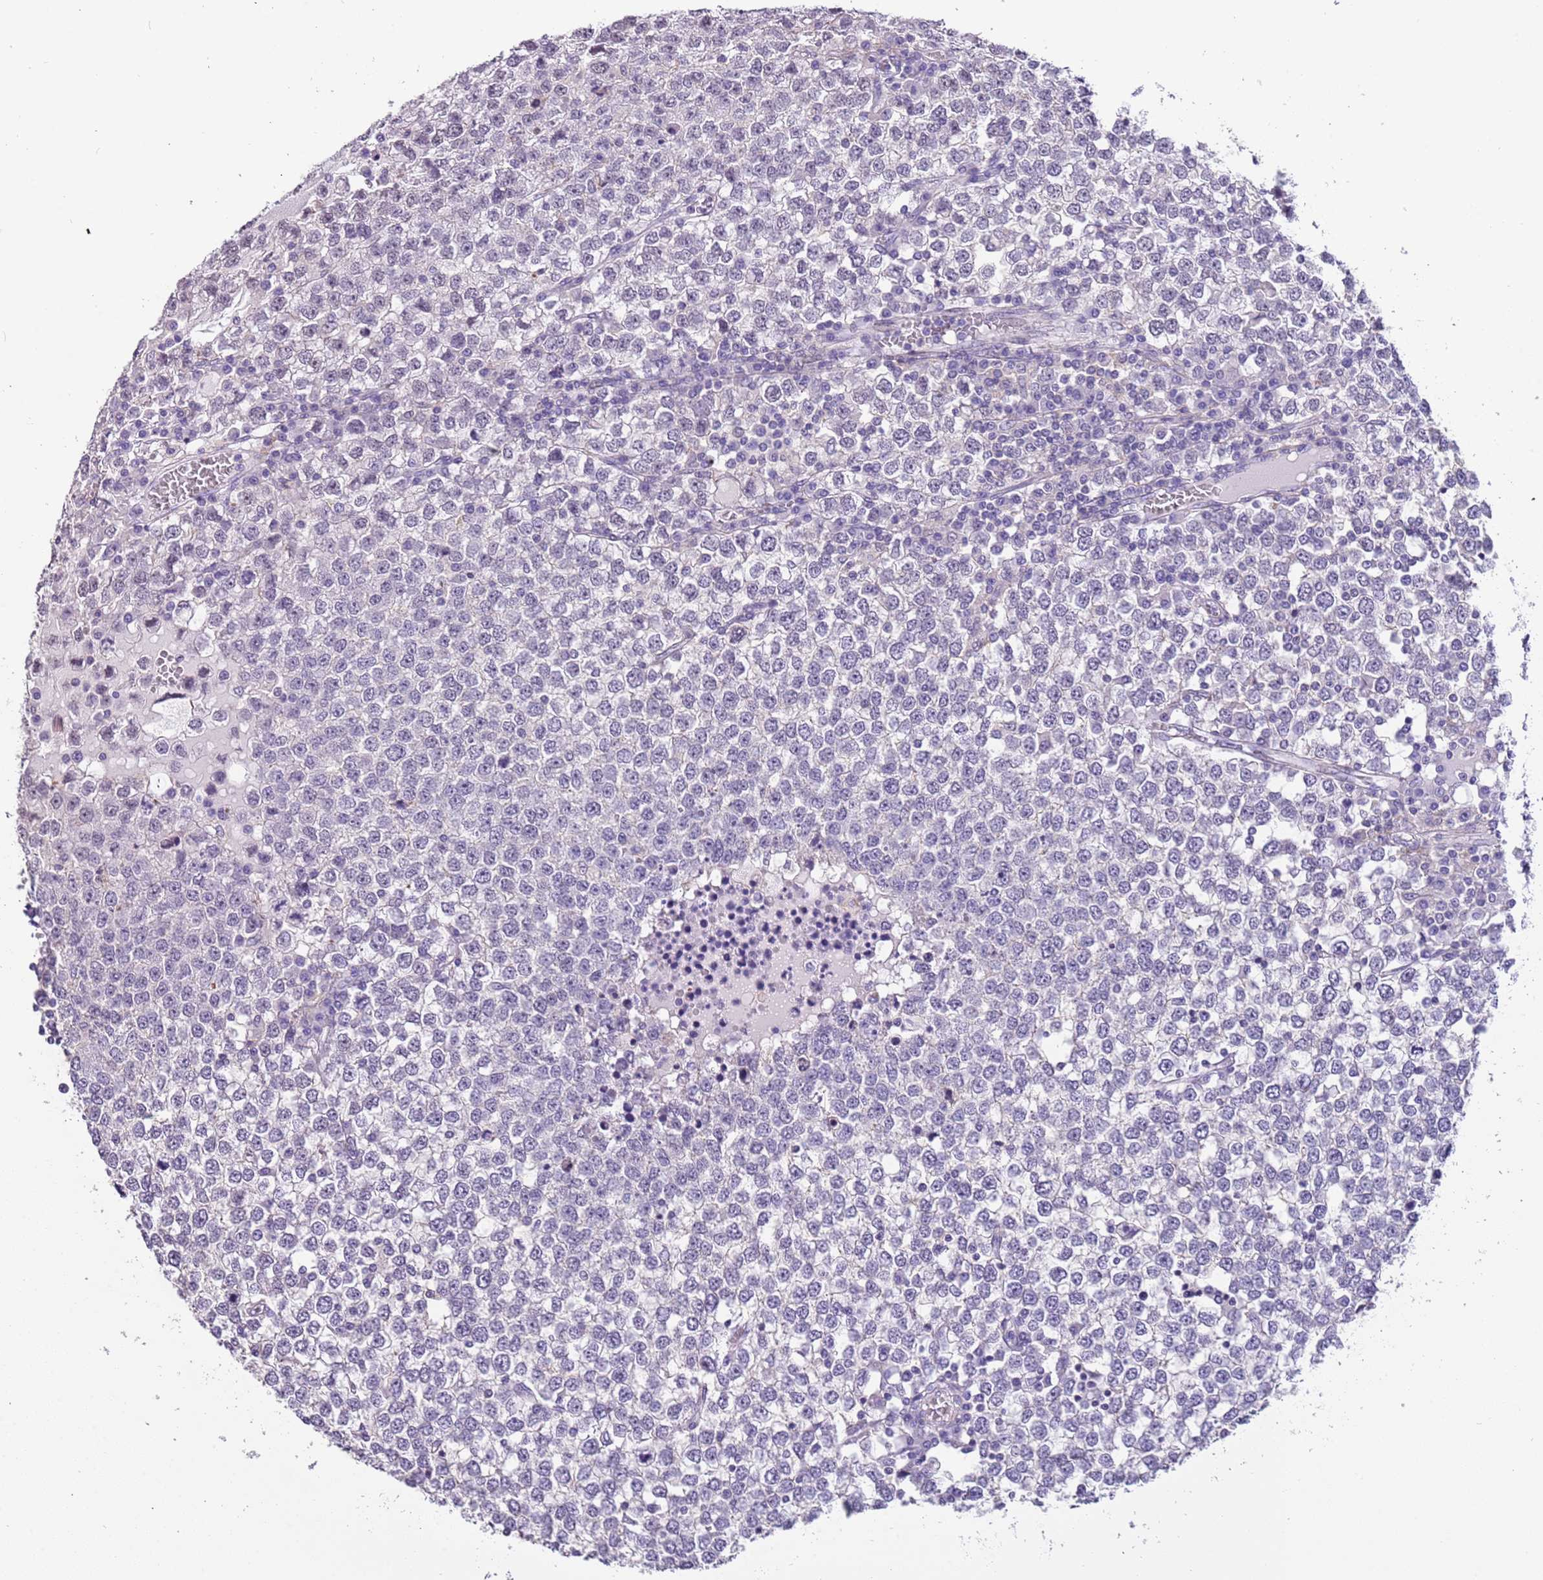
{"staining": {"intensity": "negative", "quantity": "none", "location": "none"}, "tissue": "testis cancer", "cell_type": "Tumor cells", "image_type": "cancer", "snomed": [{"axis": "morphology", "description": "Seminoma, NOS"}, {"axis": "topography", "description": "Testis"}], "caption": "Tumor cells are negative for brown protein staining in testis seminoma.", "gene": "PCGF2", "patient": {"sex": "male", "age": 65}}